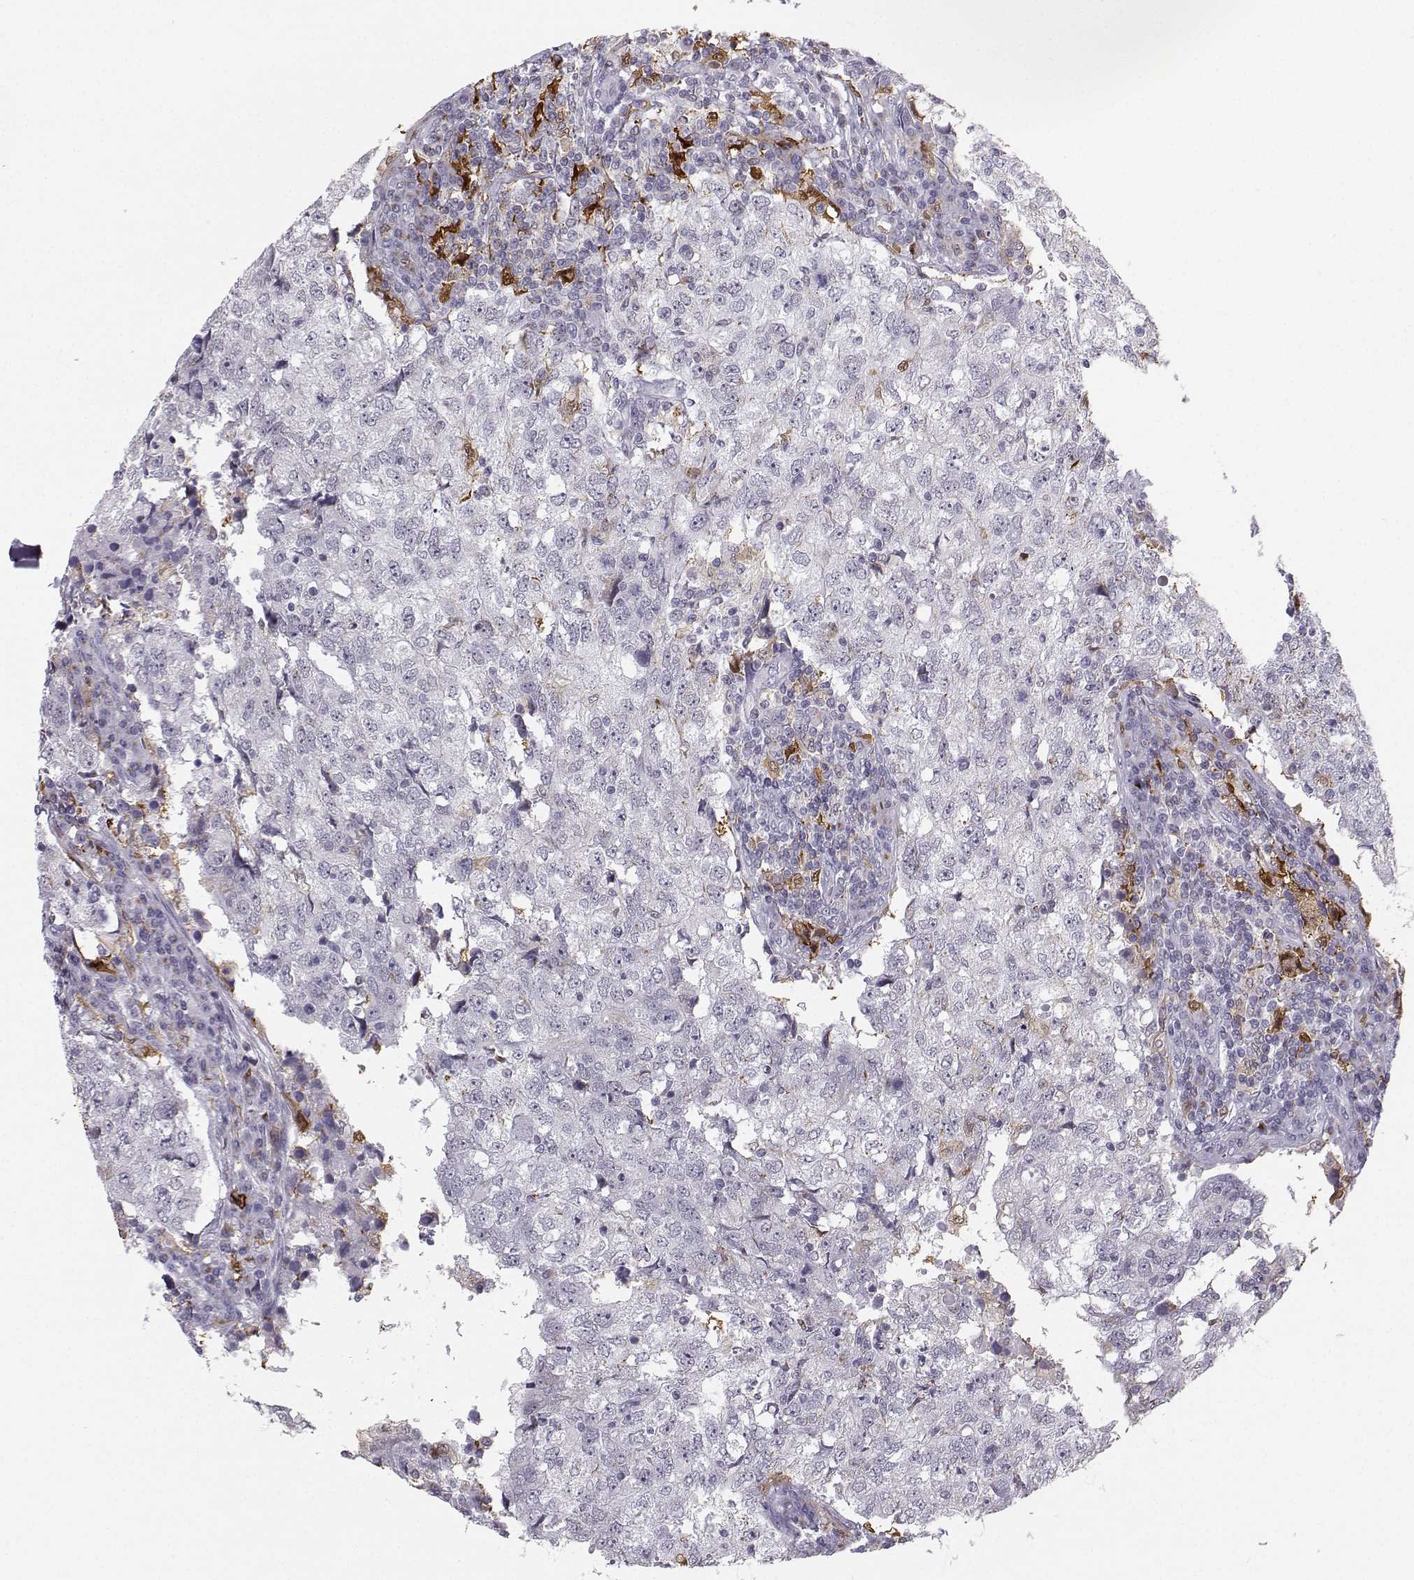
{"staining": {"intensity": "negative", "quantity": "none", "location": "none"}, "tissue": "breast cancer", "cell_type": "Tumor cells", "image_type": "cancer", "snomed": [{"axis": "morphology", "description": "Duct carcinoma"}, {"axis": "topography", "description": "Breast"}], "caption": "A histopathology image of human invasive ductal carcinoma (breast) is negative for staining in tumor cells. (DAB (3,3'-diaminobenzidine) IHC, high magnification).", "gene": "HTR7", "patient": {"sex": "female", "age": 30}}